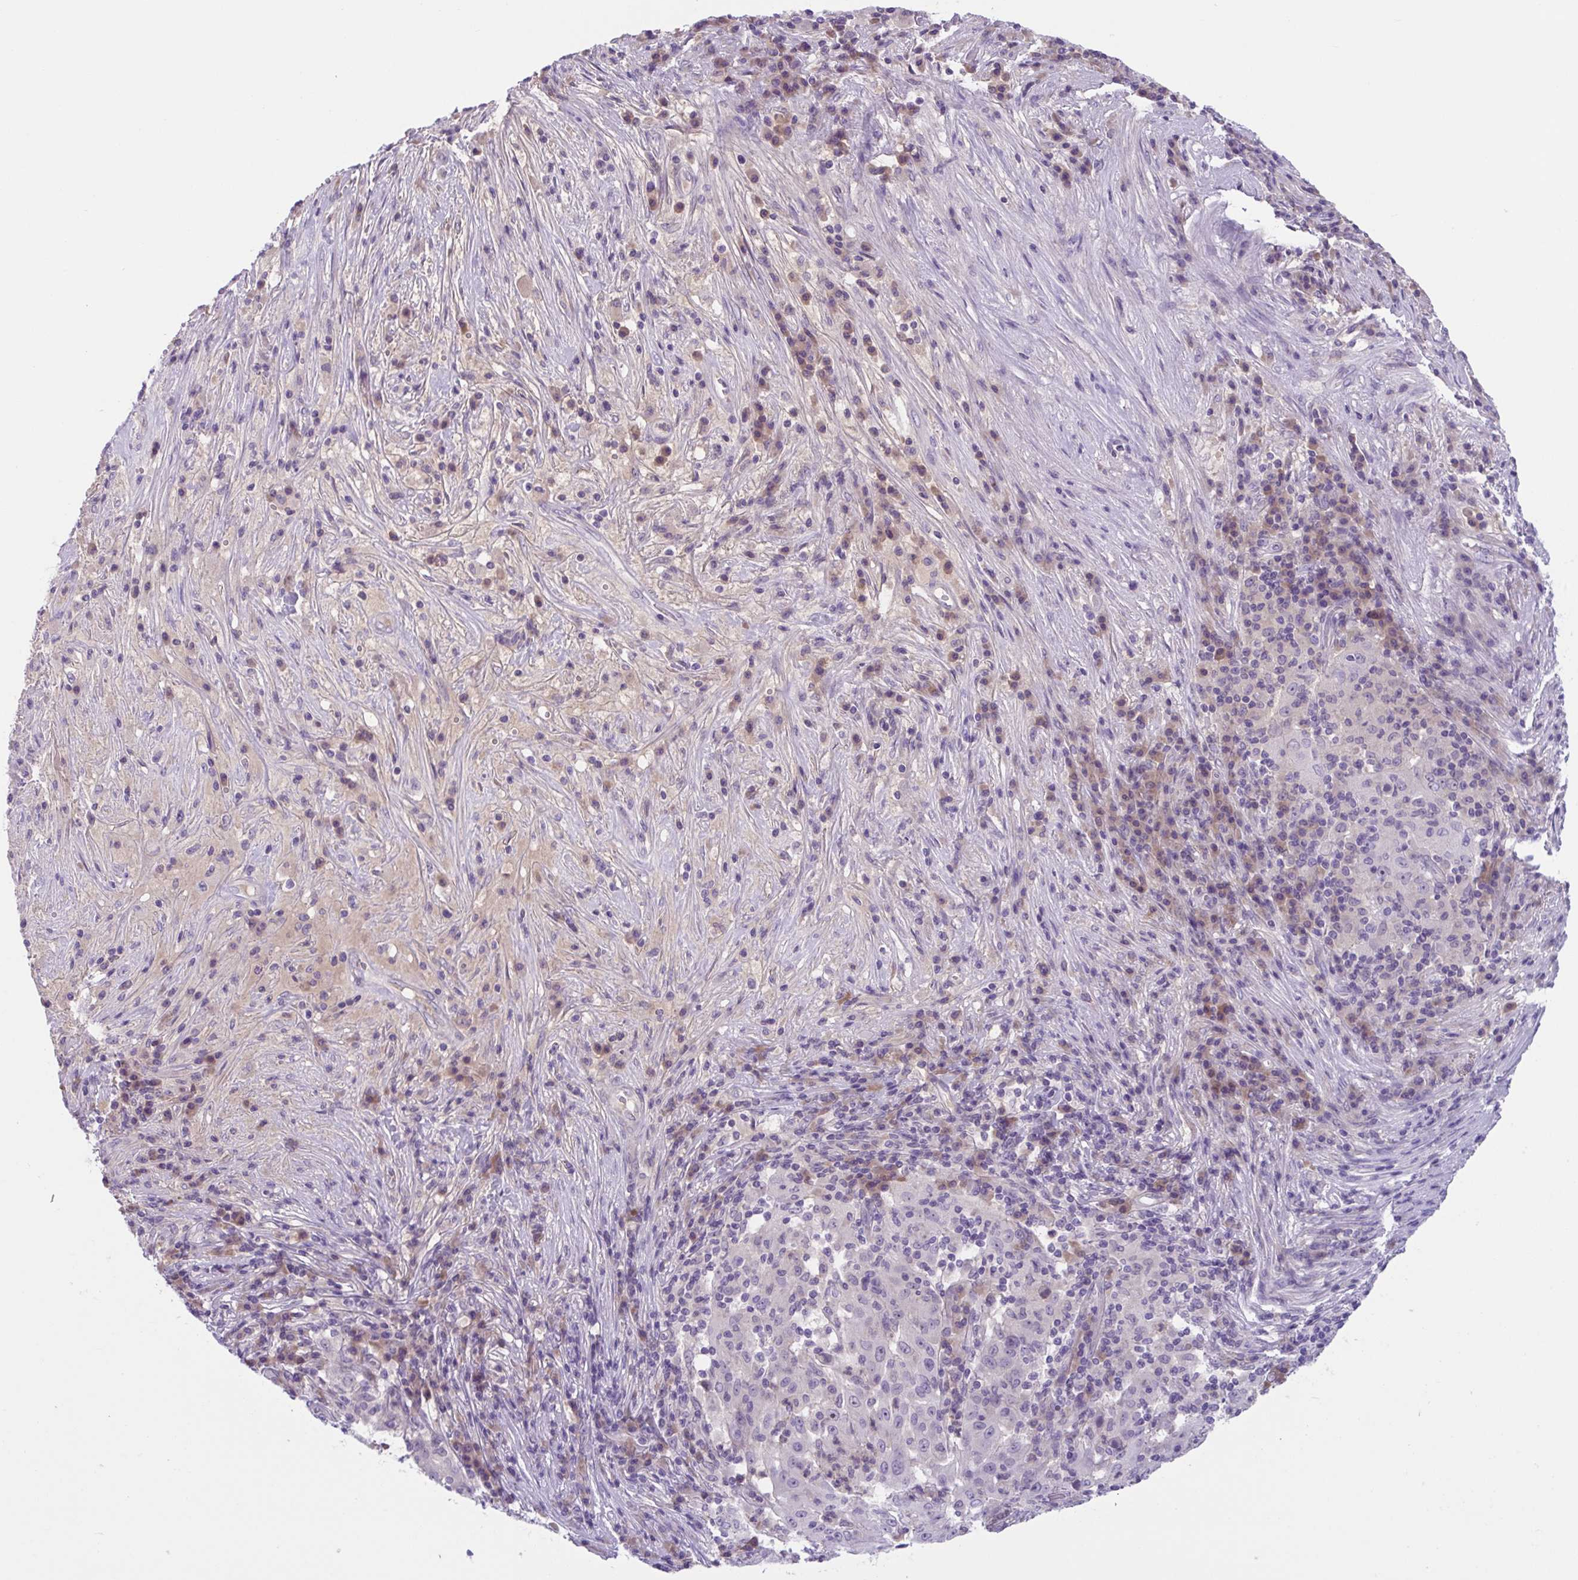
{"staining": {"intensity": "negative", "quantity": "none", "location": "none"}, "tissue": "pancreatic cancer", "cell_type": "Tumor cells", "image_type": "cancer", "snomed": [{"axis": "morphology", "description": "Adenocarcinoma, NOS"}, {"axis": "topography", "description": "Pancreas"}], "caption": "Immunohistochemistry of pancreatic adenocarcinoma exhibits no positivity in tumor cells. Nuclei are stained in blue.", "gene": "WNT9B", "patient": {"sex": "male", "age": 63}}